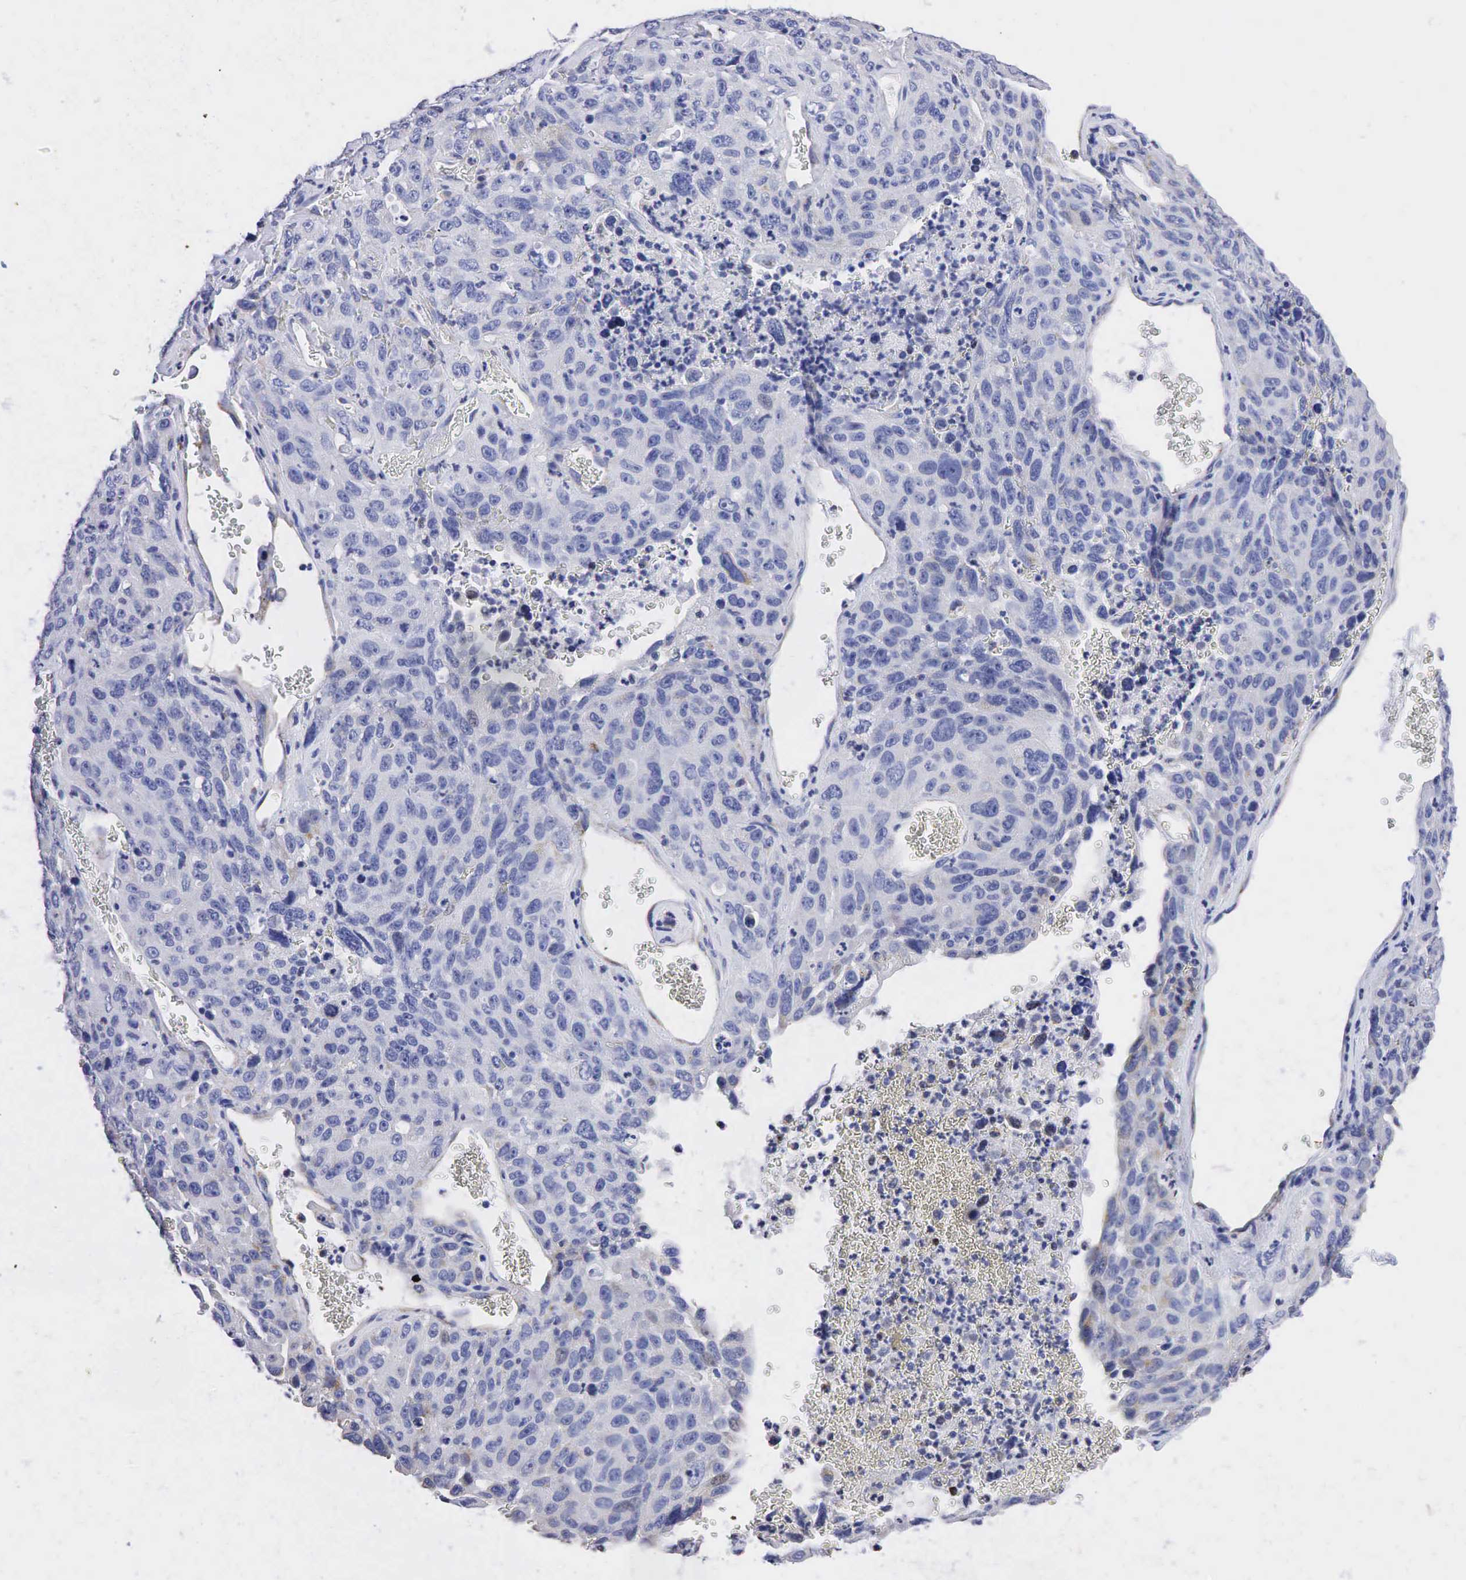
{"staining": {"intensity": "negative", "quantity": "none", "location": "none"}, "tissue": "lung cancer", "cell_type": "Tumor cells", "image_type": "cancer", "snomed": [{"axis": "morphology", "description": "Squamous cell carcinoma, NOS"}, {"axis": "topography", "description": "Lung"}], "caption": "DAB immunohistochemical staining of lung cancer displays no significant staining in tumor cells. The staining was performed using DAB to visualize the protein expression in brown, while the nuclei were stained in blue with hematoxylin (Magnification: 20x).", "gene": "SYP", "patient": {"sex": "male", "age": 64}}